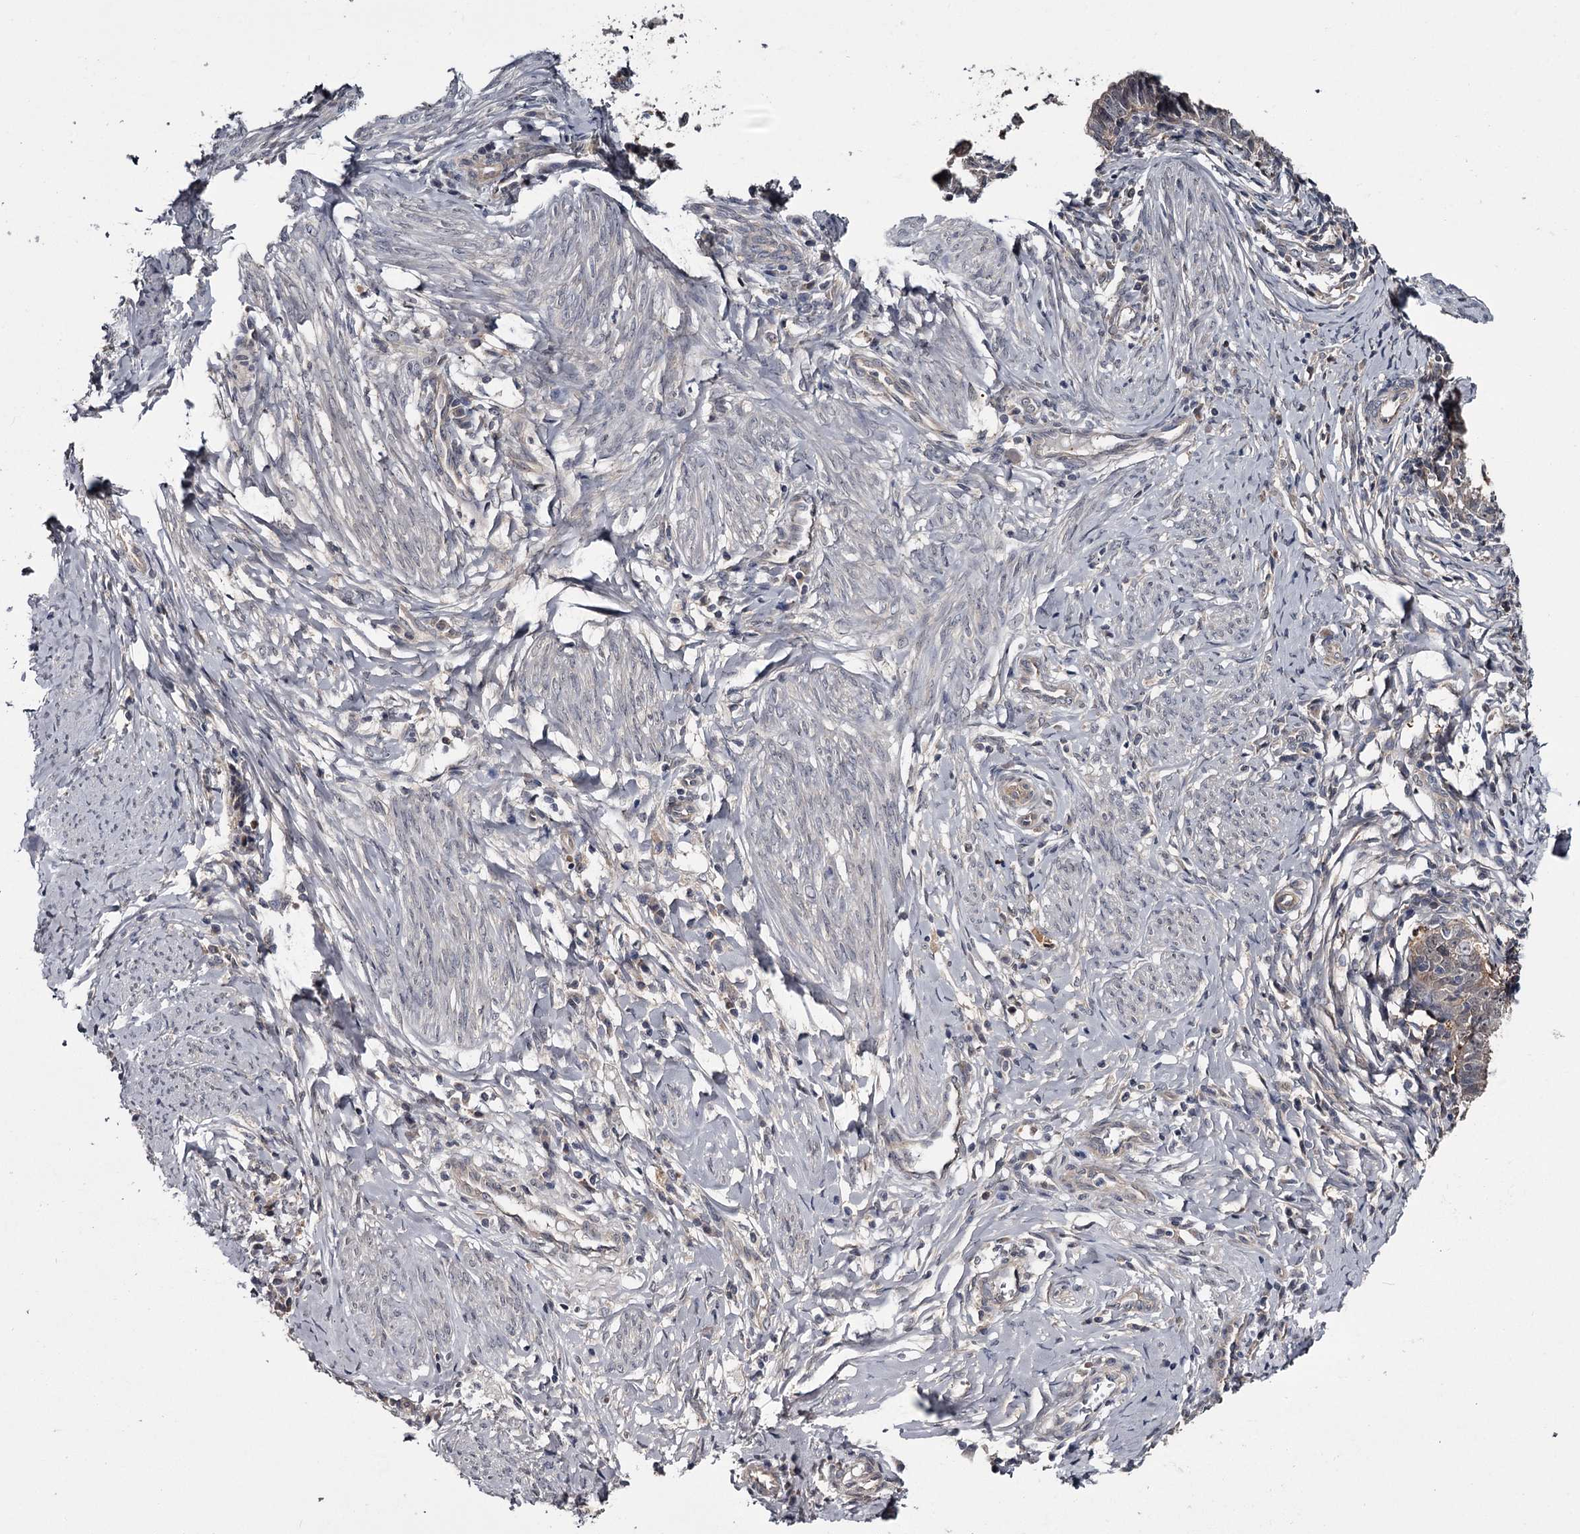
{"staining": {"intensity": "negative", "quantity": "none", "location": "none"}, "tissue": "cervical cancer", "cell_type": "Tumor cells", "image_type": "cancer", "snomed": [{"axis": "morphology", "description": "Adenocarcinoma, NOS"}, {"axis": "topography", "description": "Cervix"}], "caption": "The photomicrograph displays no staining of tumor cells in adenocarcinoma (cervical).", "gene": "DAO", "patient": {"sex": "female", "age": 36}}